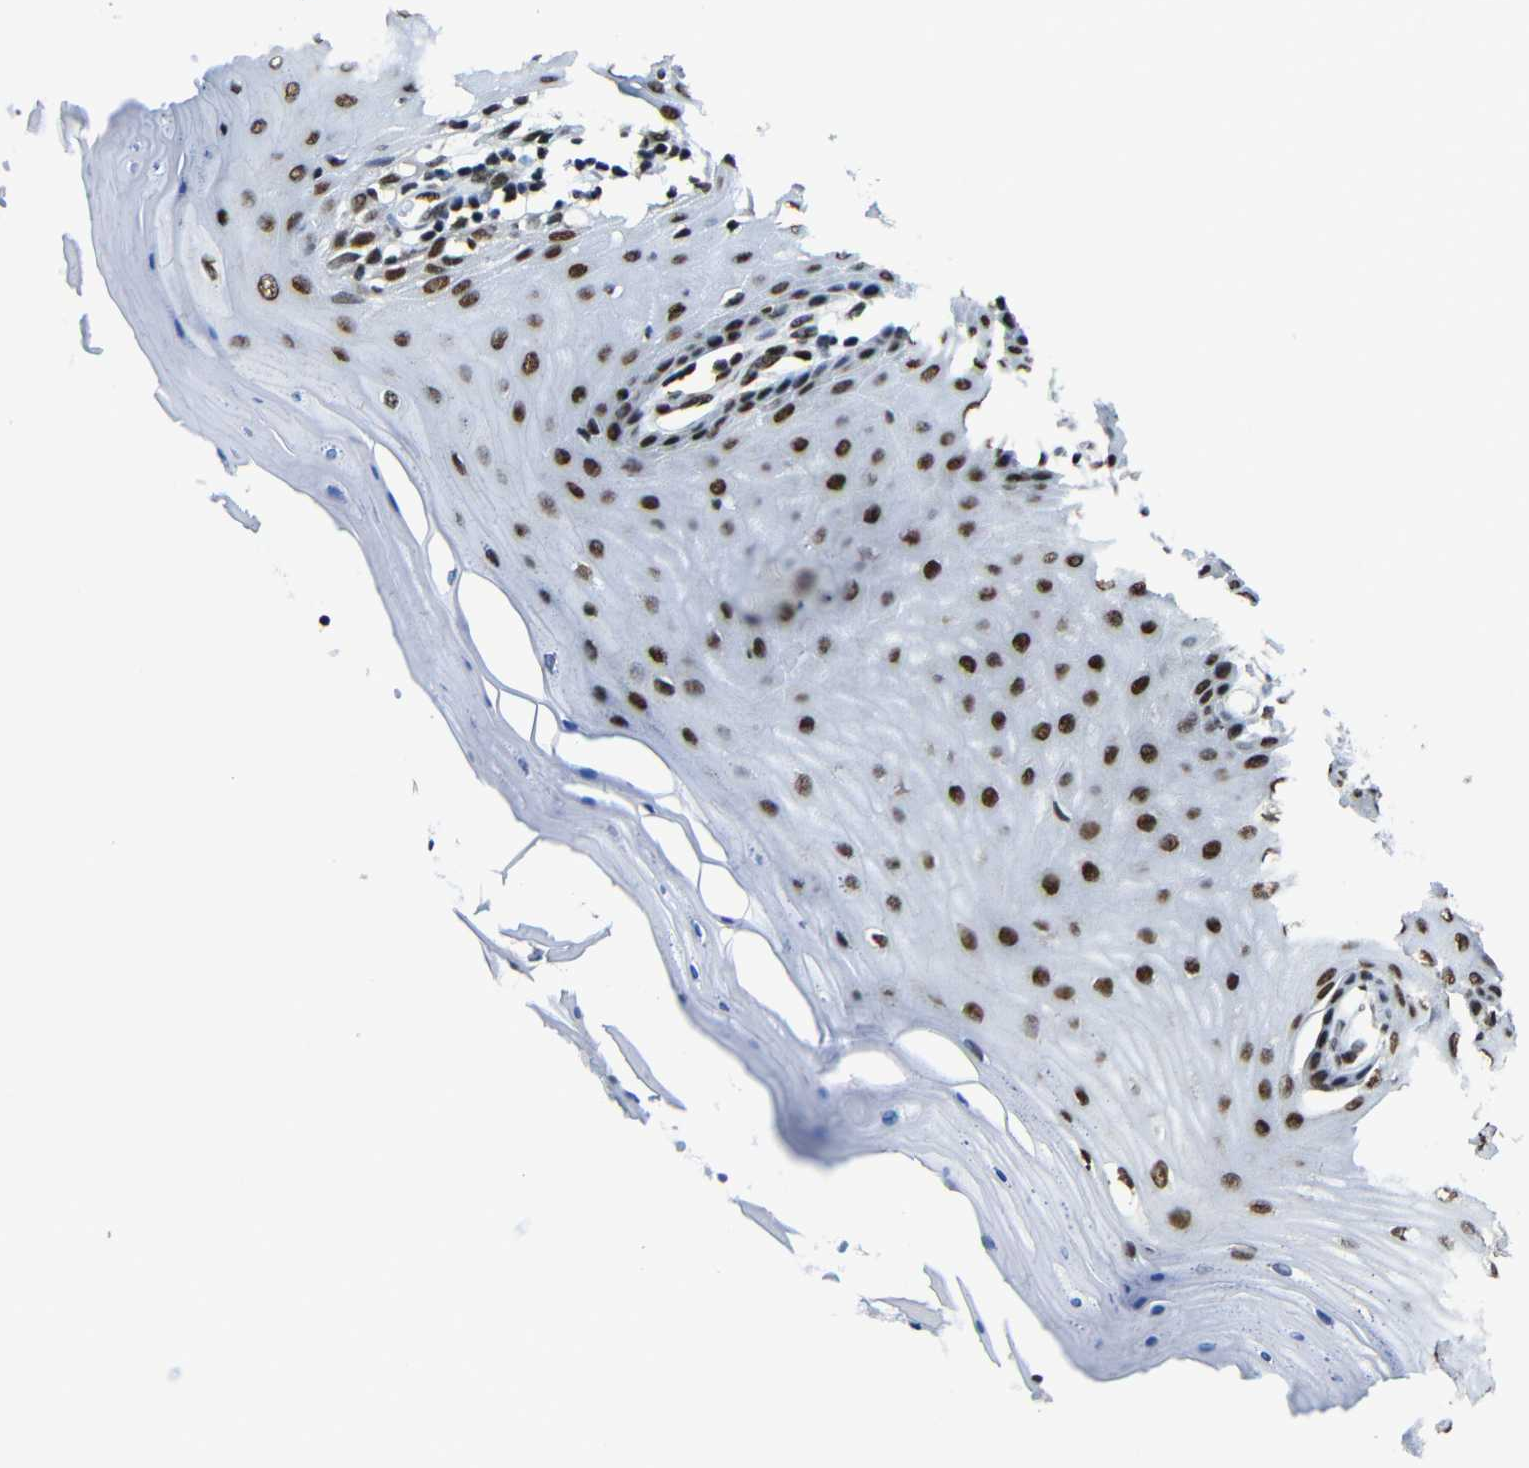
{"staining": {"intensity": "strong", "quantity": ">75%", "location": "nuclear"}, "tissue": "cervix", "cell_type": "Squamous epithelial cells", "image_type": "normal", "snomed": [{"axis": "morphology", "description": "Normal tissue, NOS"}, {"axis": "topography", "description": "Cervix"}], "caption": "Strong nuclear expression for a protein is present in approximately >75% of squamous epithelial cells of unremarkable cervix using immunohistochemistry (IHC).", "gene": "PTBP1", "patient": {"sex": "female", "age": 55}}